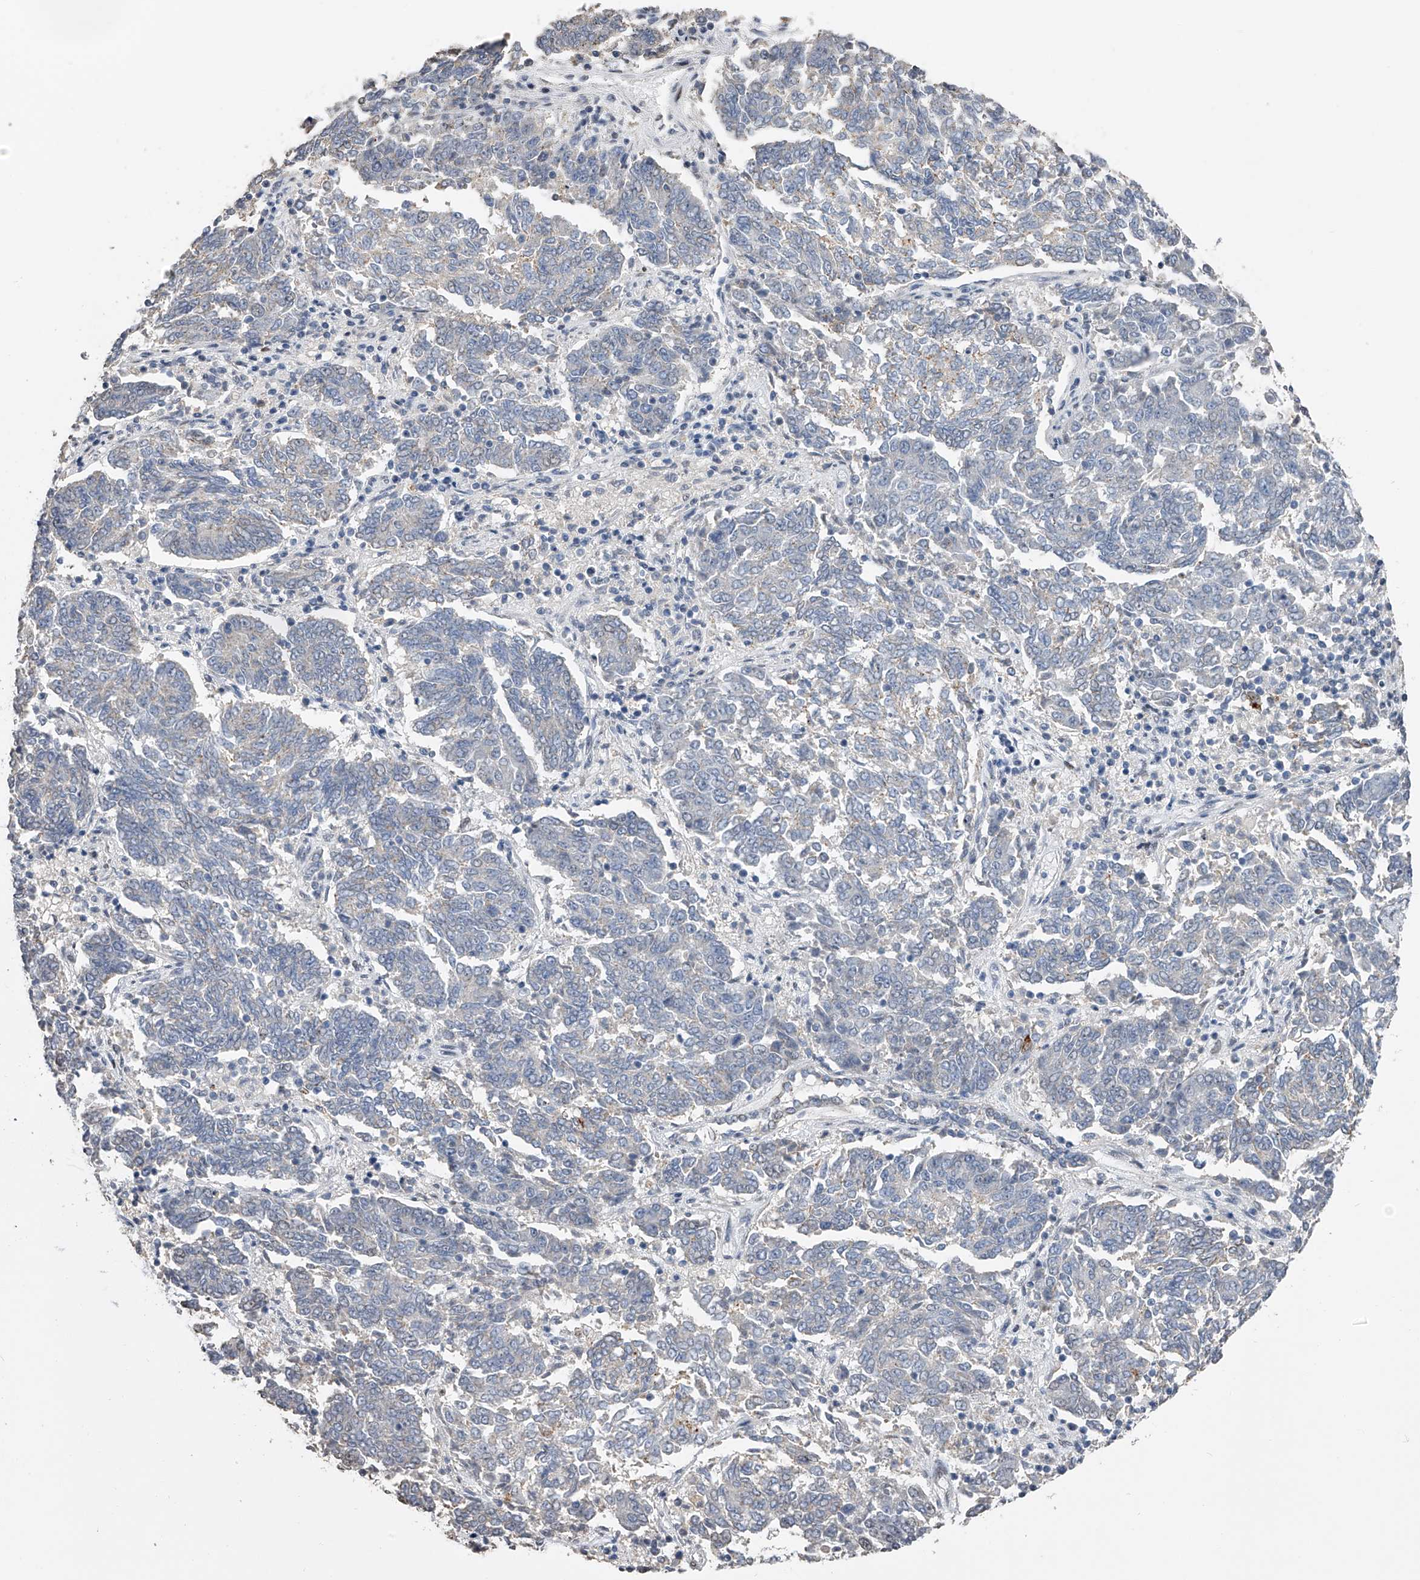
{"staining": {"intensity": "negative", "quantity": "none", "location": "none"}, "tissue": "endometrial cancer", "cell_type": "Tumor cells", "image_type": "cancer", "snomed": [{"axis": "morphology", "description": "Adenocarcinoma, NOS"}, {"axis": "topography", "description": "Endometrium"}], "caption": "An IHC image of endometrial adenocarcinoma is shown. There is no staining in tumor cells of endometrial adenocarcinoma.", "gene": "RWDD2A", "patient": {"sex": "female", "age": 80}}